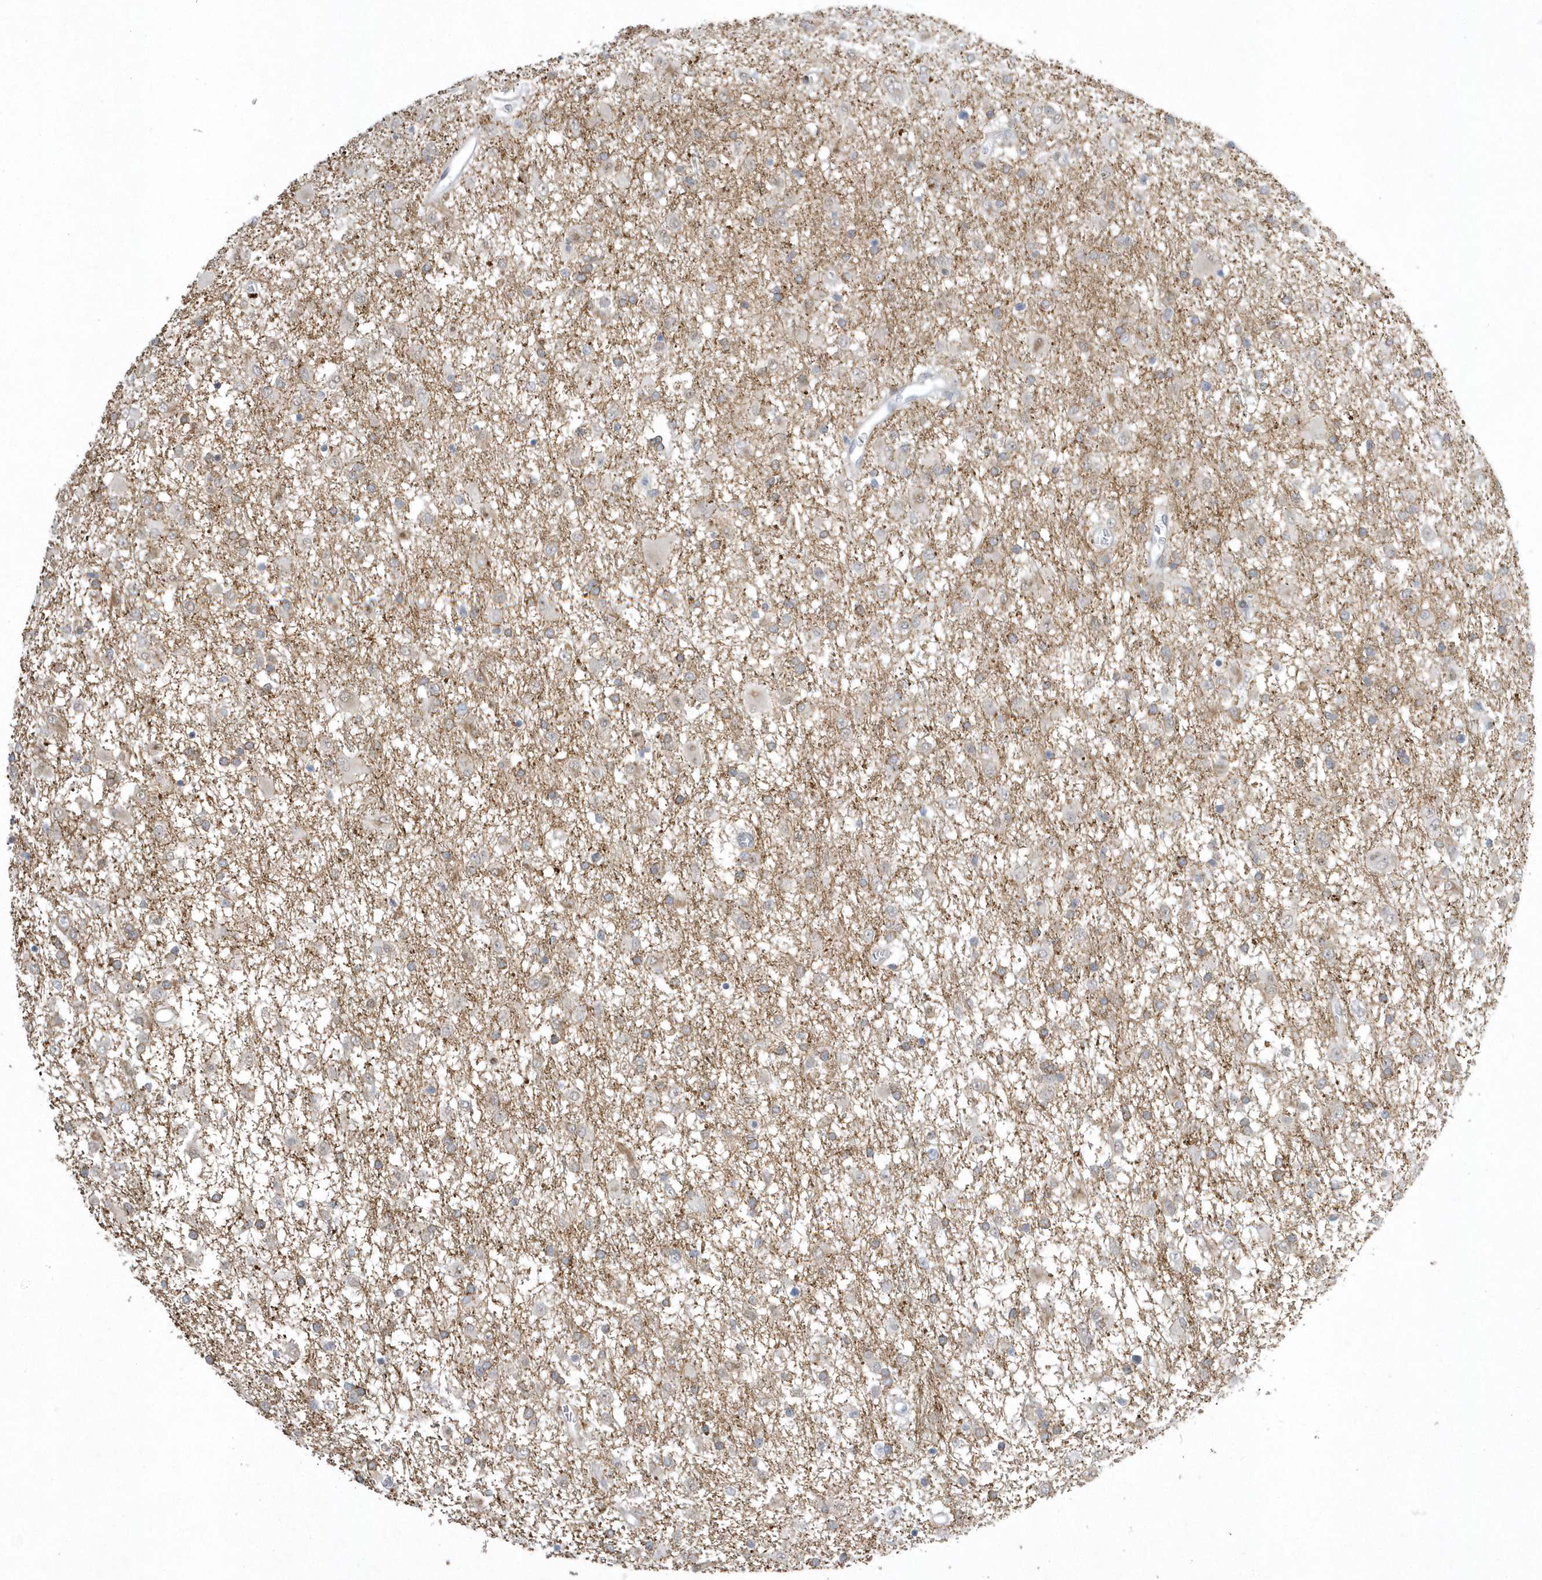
{"staining": {"intensity": "weak", "quantity": "25%-75%", "location": "cytoplasmic/membranous"}, "tissue": "glioma", "cell_type": "Tumor cells", "image_type": "cancer", "snomed": [{"axis": "morphology", "description": "Glioma, malignant, Low grade"}, {"axis": "topography", "description": "Brain"}], "caption": "The photomicrograph shows a brown stain indicating the presence of a protein in the cytoplasmic/membranous of tumor cells in glioma.", "gene": "ZC3H12D", "patient": {"sex": "male", "age": 65}}